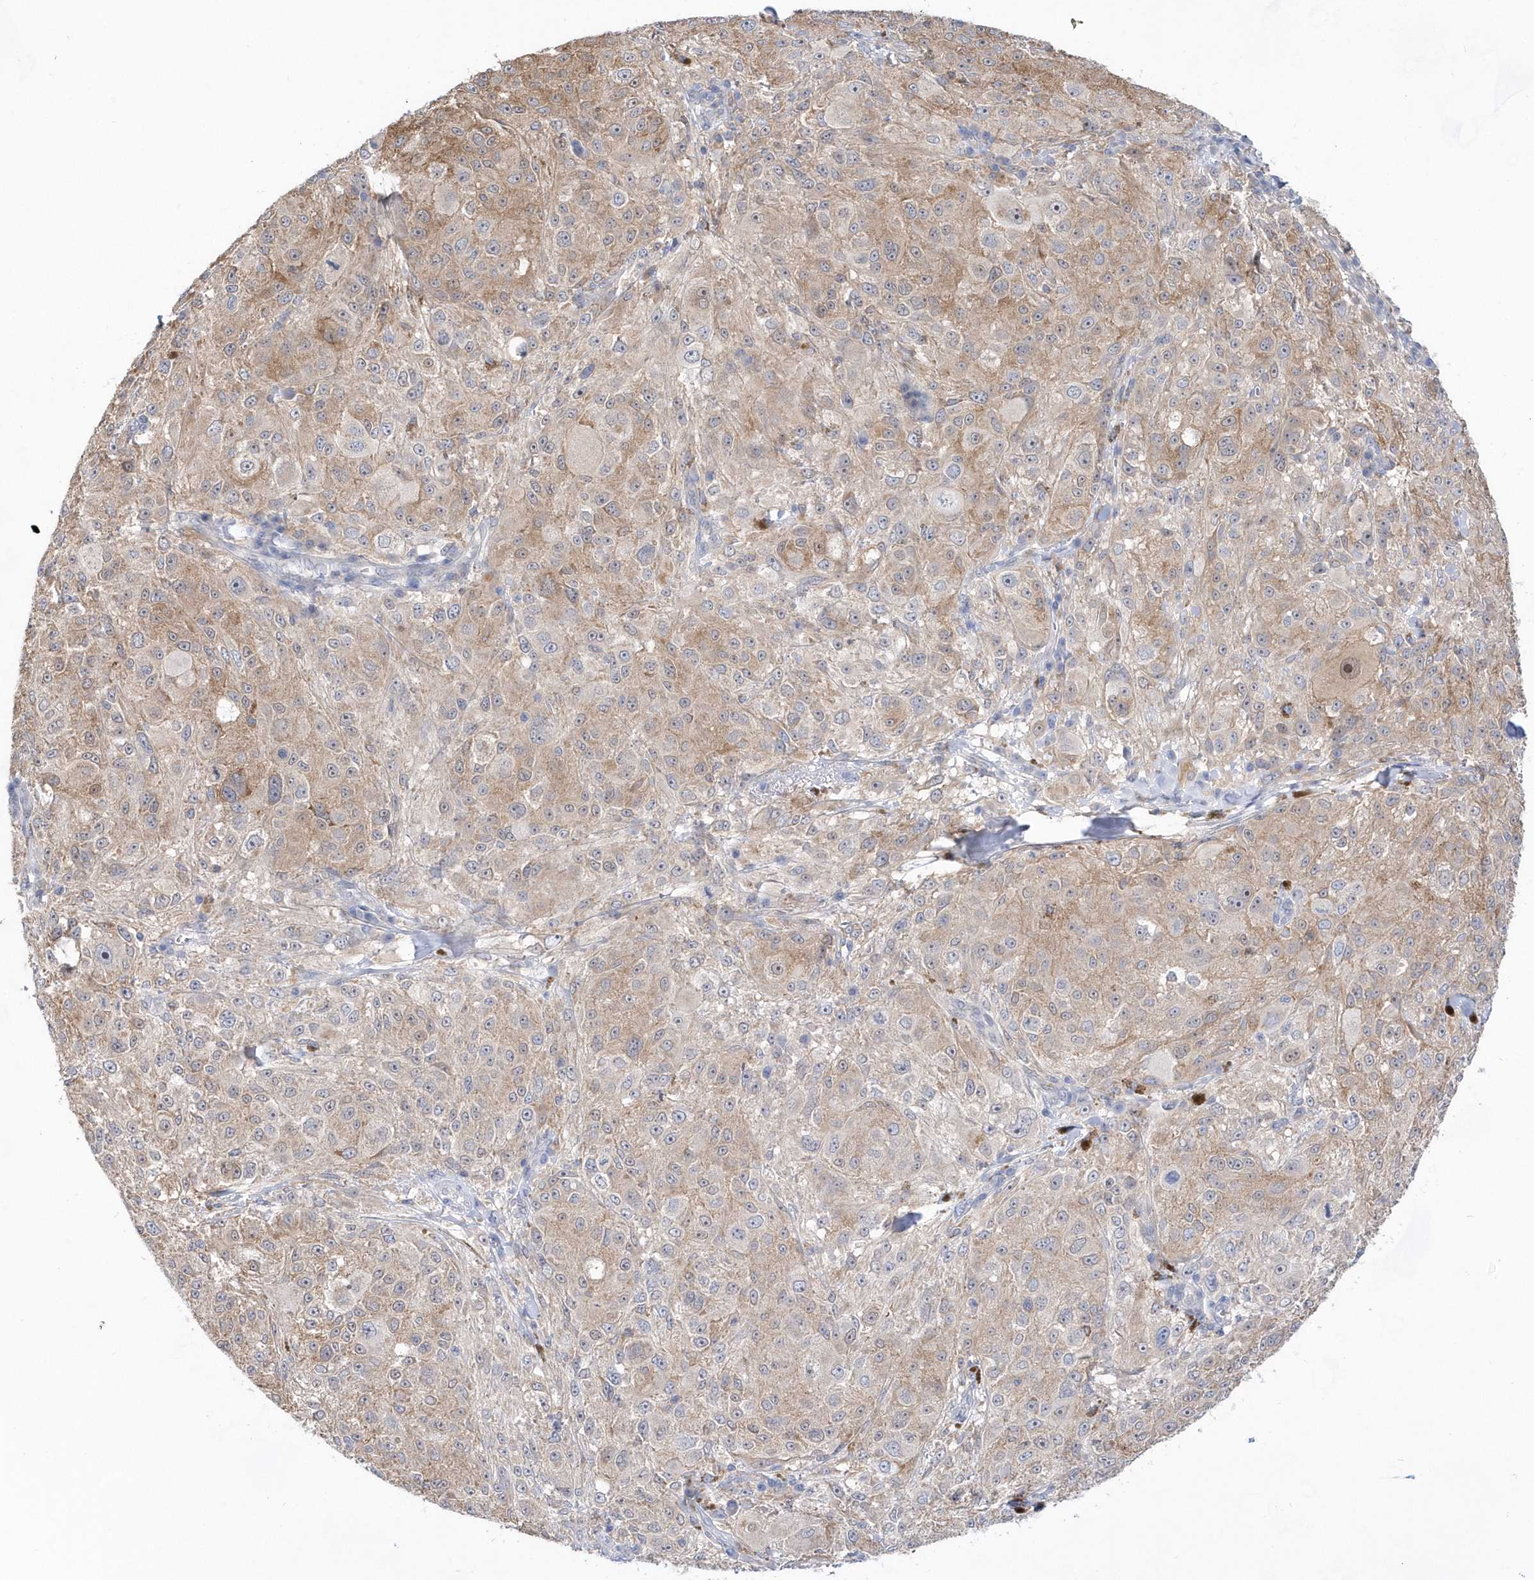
{"staining": {"intensity": "weak", "quantity": ">75%", "location": "cytoplasmic/membranous"}, "tissue": "melanoma", "cell_type": "Tumor cells", "image_type": "cancer", "snomed": [{"axis": "morphology", "description": "Necrosis, NOS"}, {"axis": "morphology", "description": "Malignant melanoma, NOS"}, {"axis": "topography", "description": "Skin"}], "caption": "Weak cytoplasmic/membranous protein staining is identified in approximately >75% of tumor cells in melanoma.", "gene": "BDH2", "patient": {"sex": "female", "age": 87}}